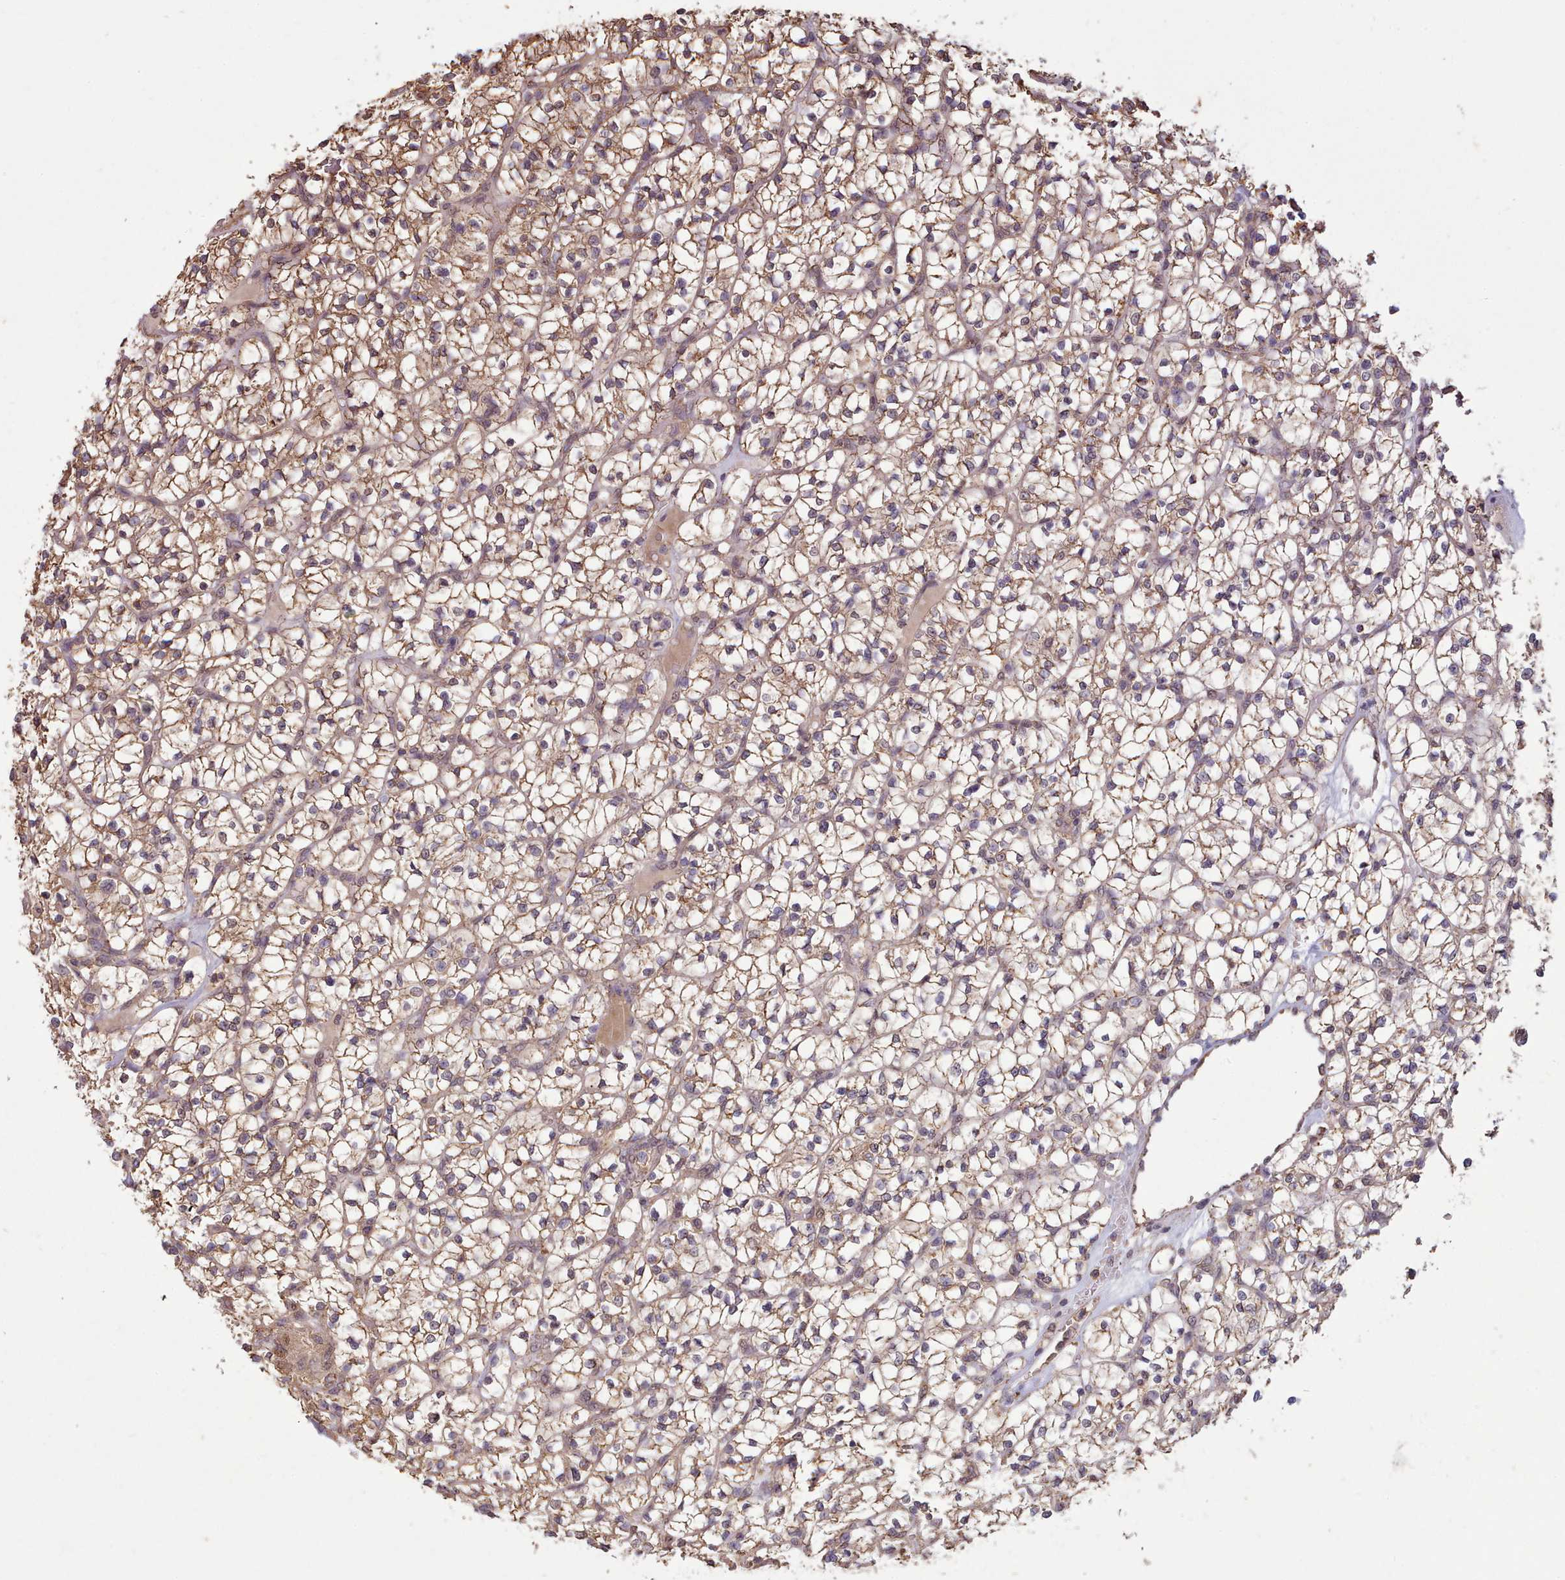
{"staining": {"intensity": "weak", "quantity": ">75%", "location": "cytoplasmic/membranous"}, "tissue": "renal cancer", "cell_type": "Tumor cells", "image_type": "cancer", "snomed": [{"axis": "morphology", "description": "Adenocarcinoma, NOS"}, {"axis": "topography", "description": "Kidney"}], "caption": "DAB (3,3'-diaminobenzidine) immunohistochemical staining of human renal adenocarcinoma displays weak cytoplasmic/membranous protein positivity in about >75% of tumor cells.", "gene": "METRN", "patient": {"sex": "female", "age": 64}}